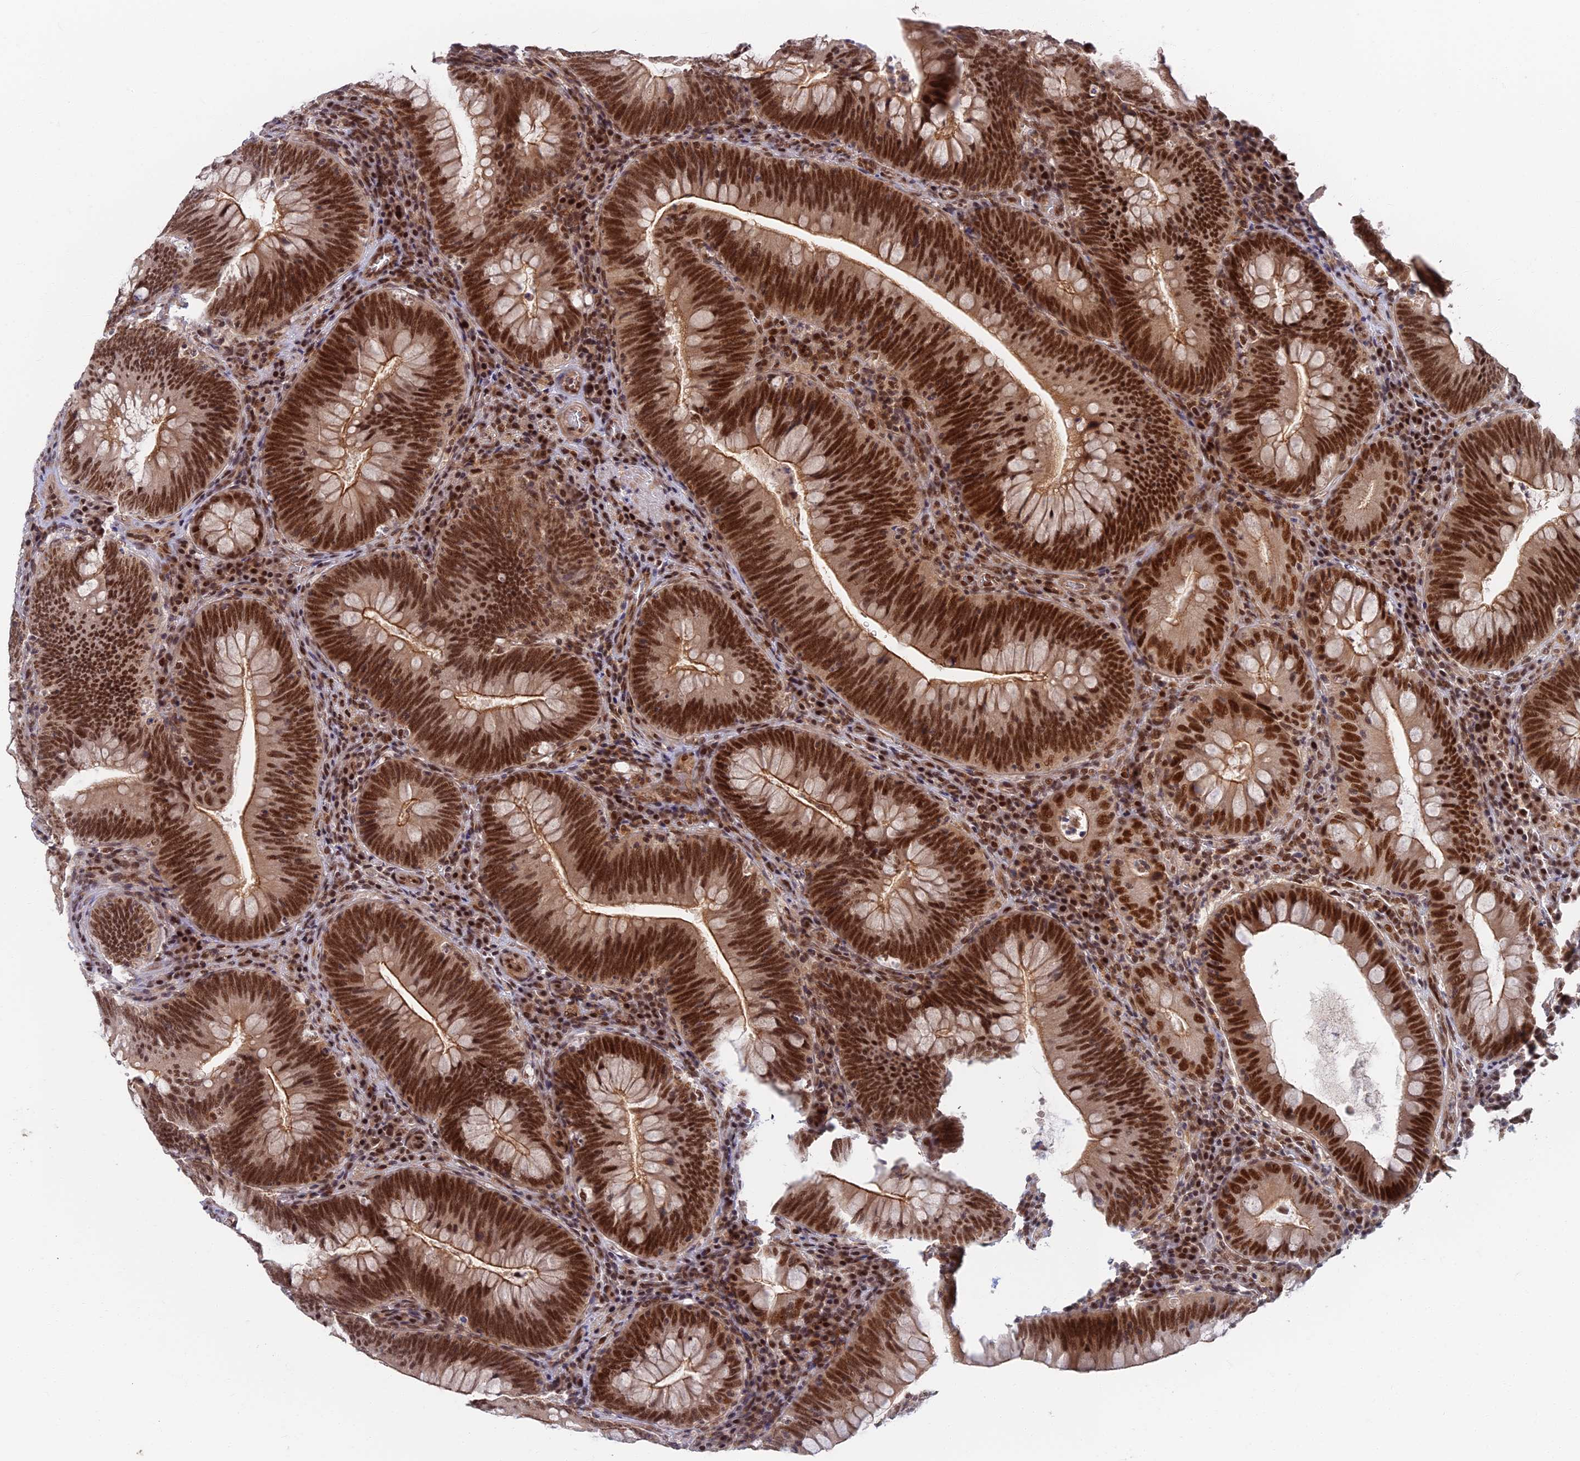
{"staining": {"intensity": "strong", "quantity": ">75%", "location": "cytoplasmic/membranous,nuclear"}, "tissue": "colorectal cancer", "cell_type": "Tumor cells", "image_type": "cancer", "snomed": [{"axis": "morphology", "description": "Normal tissue, NOS"}, {"axis": "topography", "description": "Colon"}], "caption": "A high amount of strong cytoplasmic/membranous and nuclear staining is present in about >75% of tumor cells in colorectal cancer tissue.", "gene": "TCEA2", "patient": {"sex": "female", "age": 82}}